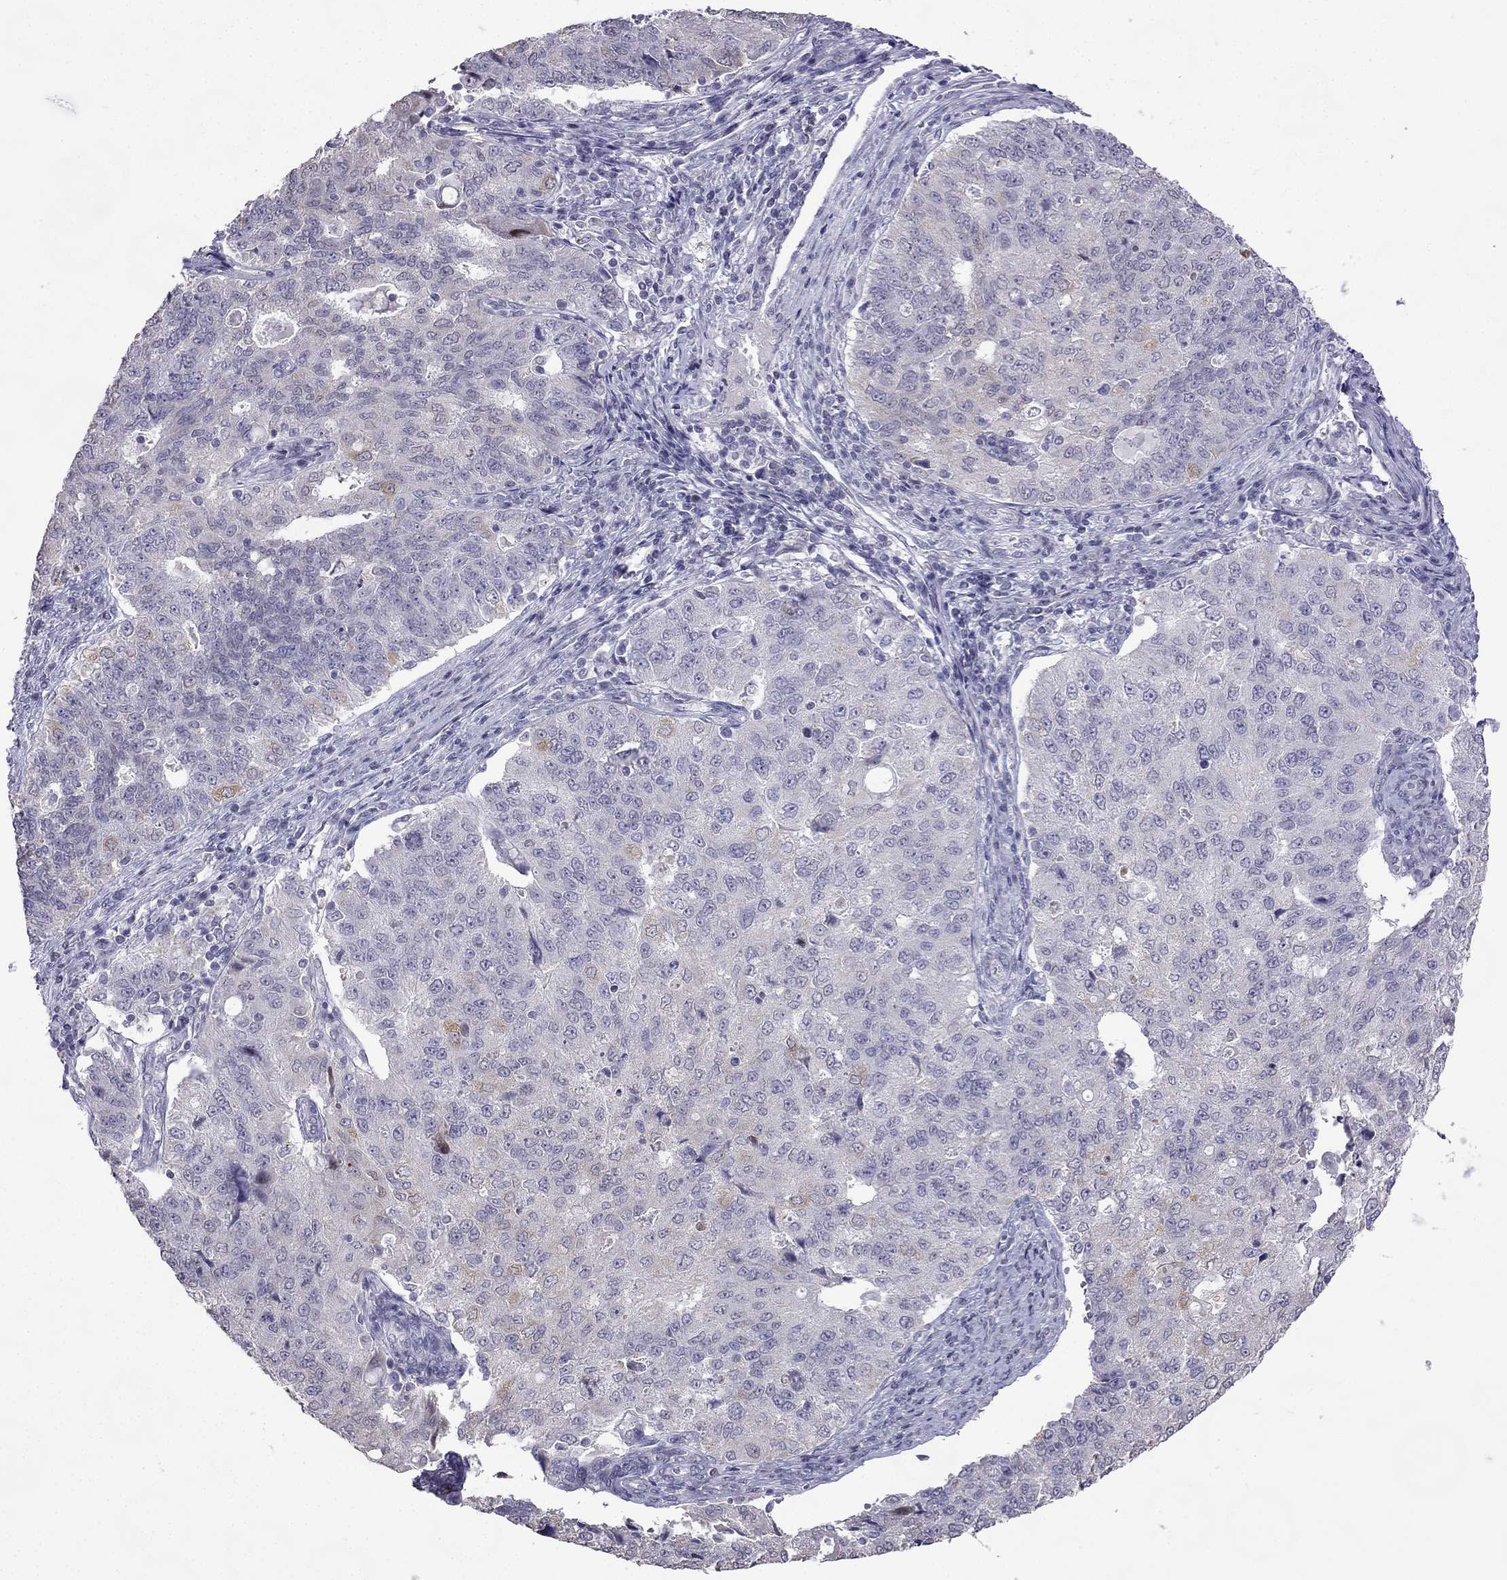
{"staining": {"intensity": "weak", "quantity": "<25%", "location": "cytoplasmic/membranous"}, "tissue": "endometrial cancer", "cell_type": "Tumor cells", "image_type": "cancer", "snomed": [{"axis": "morphology", "description": "Adenocarcinoma, NOS"}, {"axis": "topography", "description": "Endometrium"}], "caption": "DAB (3,3'-diaminobenzidine) immunohistochemical staining of endometrial cancer (adenocarcinoma) reveals no significant staining in tumor cells.", "gene": "CFAP70", "patient": {"sex": "female", "age": 43}}